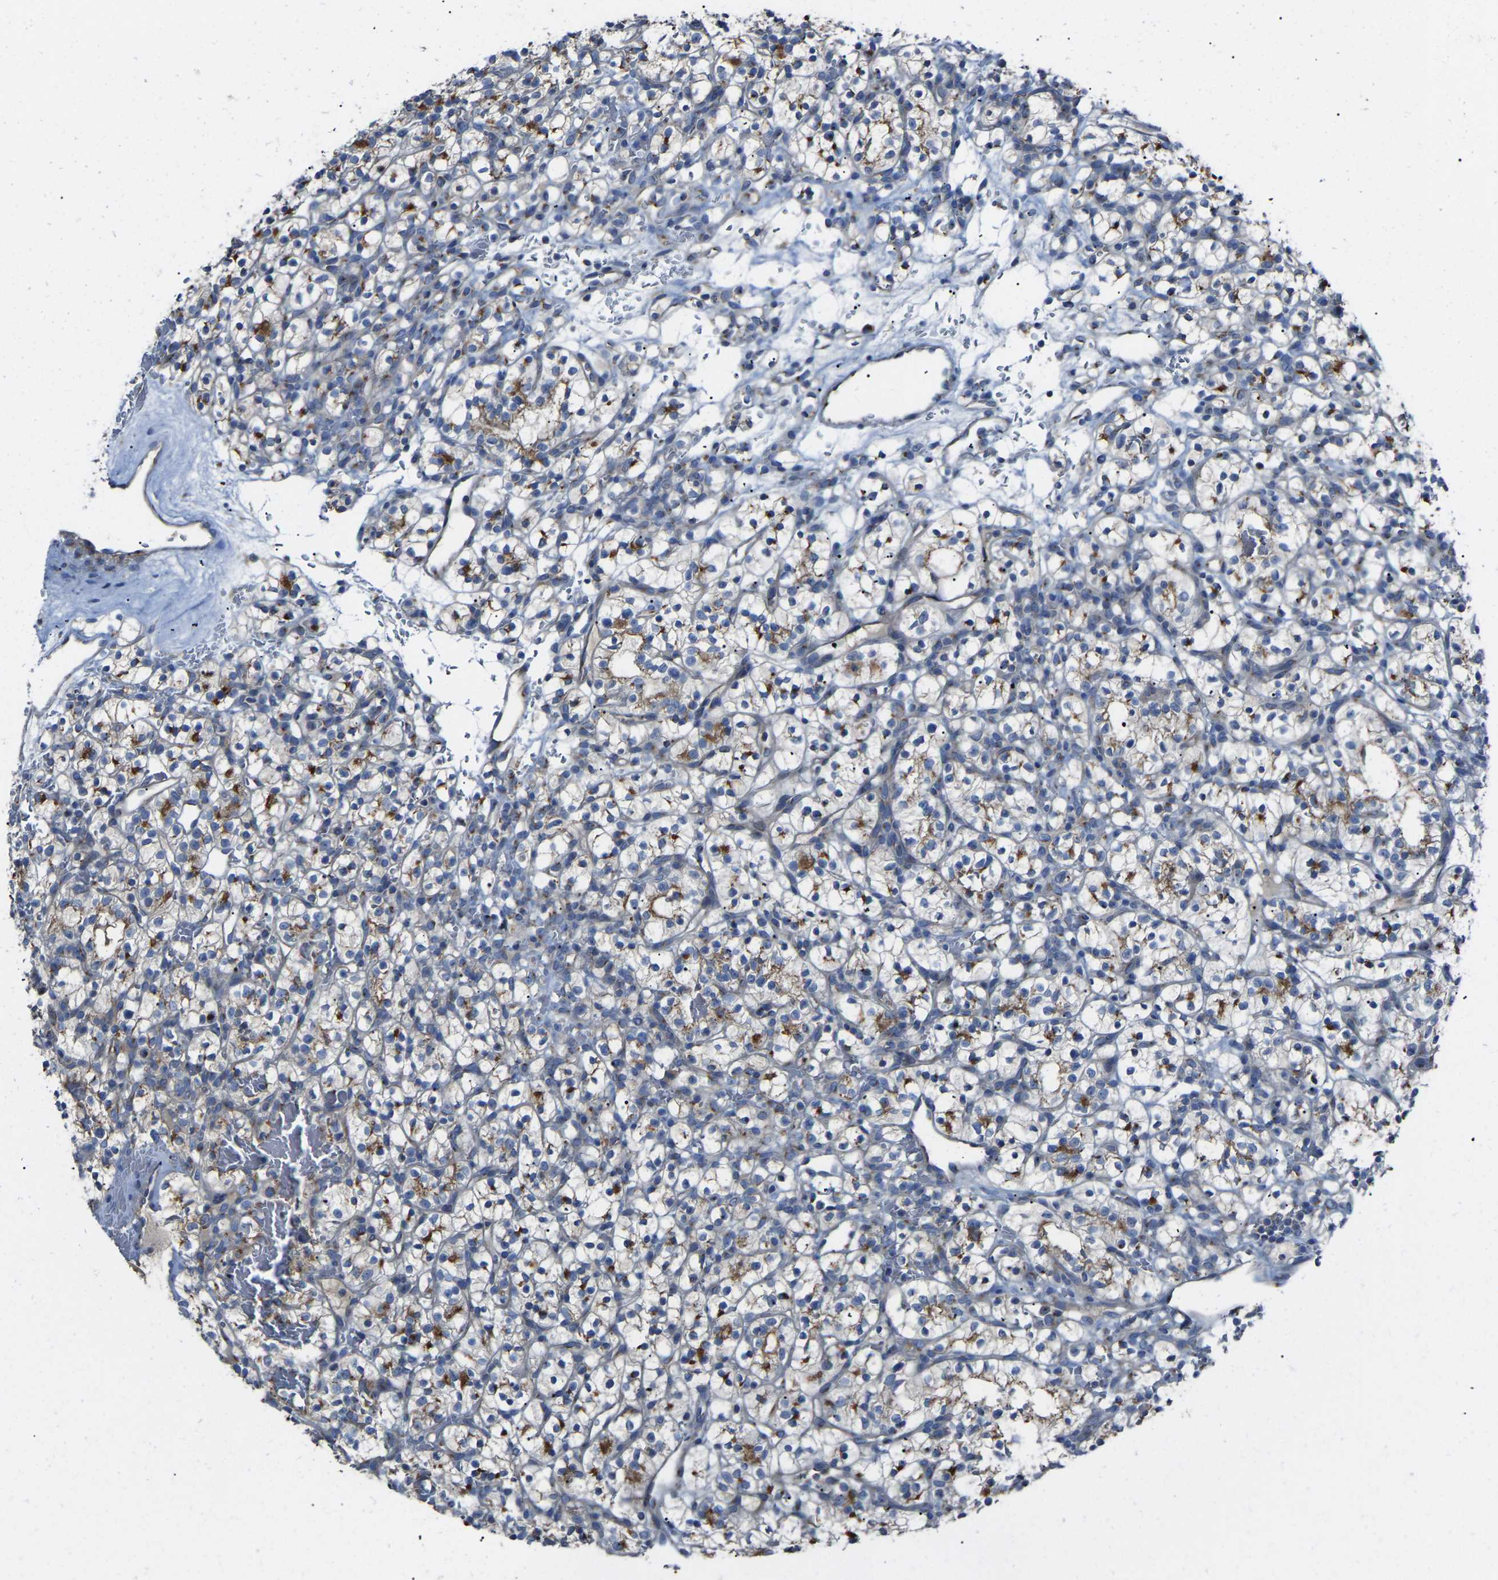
{"staining": {"intensity": "moderate", "quantity": "25%-75%", "location": "cytoplasmic/membranous"}, "tissue": "renal cancer", "cell_type": "Tumor cells", "image_type": "cancer", "snomed": [{"axis": "morphology", "description": "Adenocarcinoma, NOS"}, {"axis": "topography", "description": "Kidney"}], "caption": "Immunohistochemical staining of renal cancer shows moderate cytoplasmic/membranous protein positivity in approximately 25%-75% of tumor cells. The staining is performed using DAB (3,3'-diaminobenzidine) brown chromogen to label protein expression. The nuclei are counter-stained blue using hematoxylin.", "gene": "CANT1", "patient": {"sex": "female", "age": 57}}